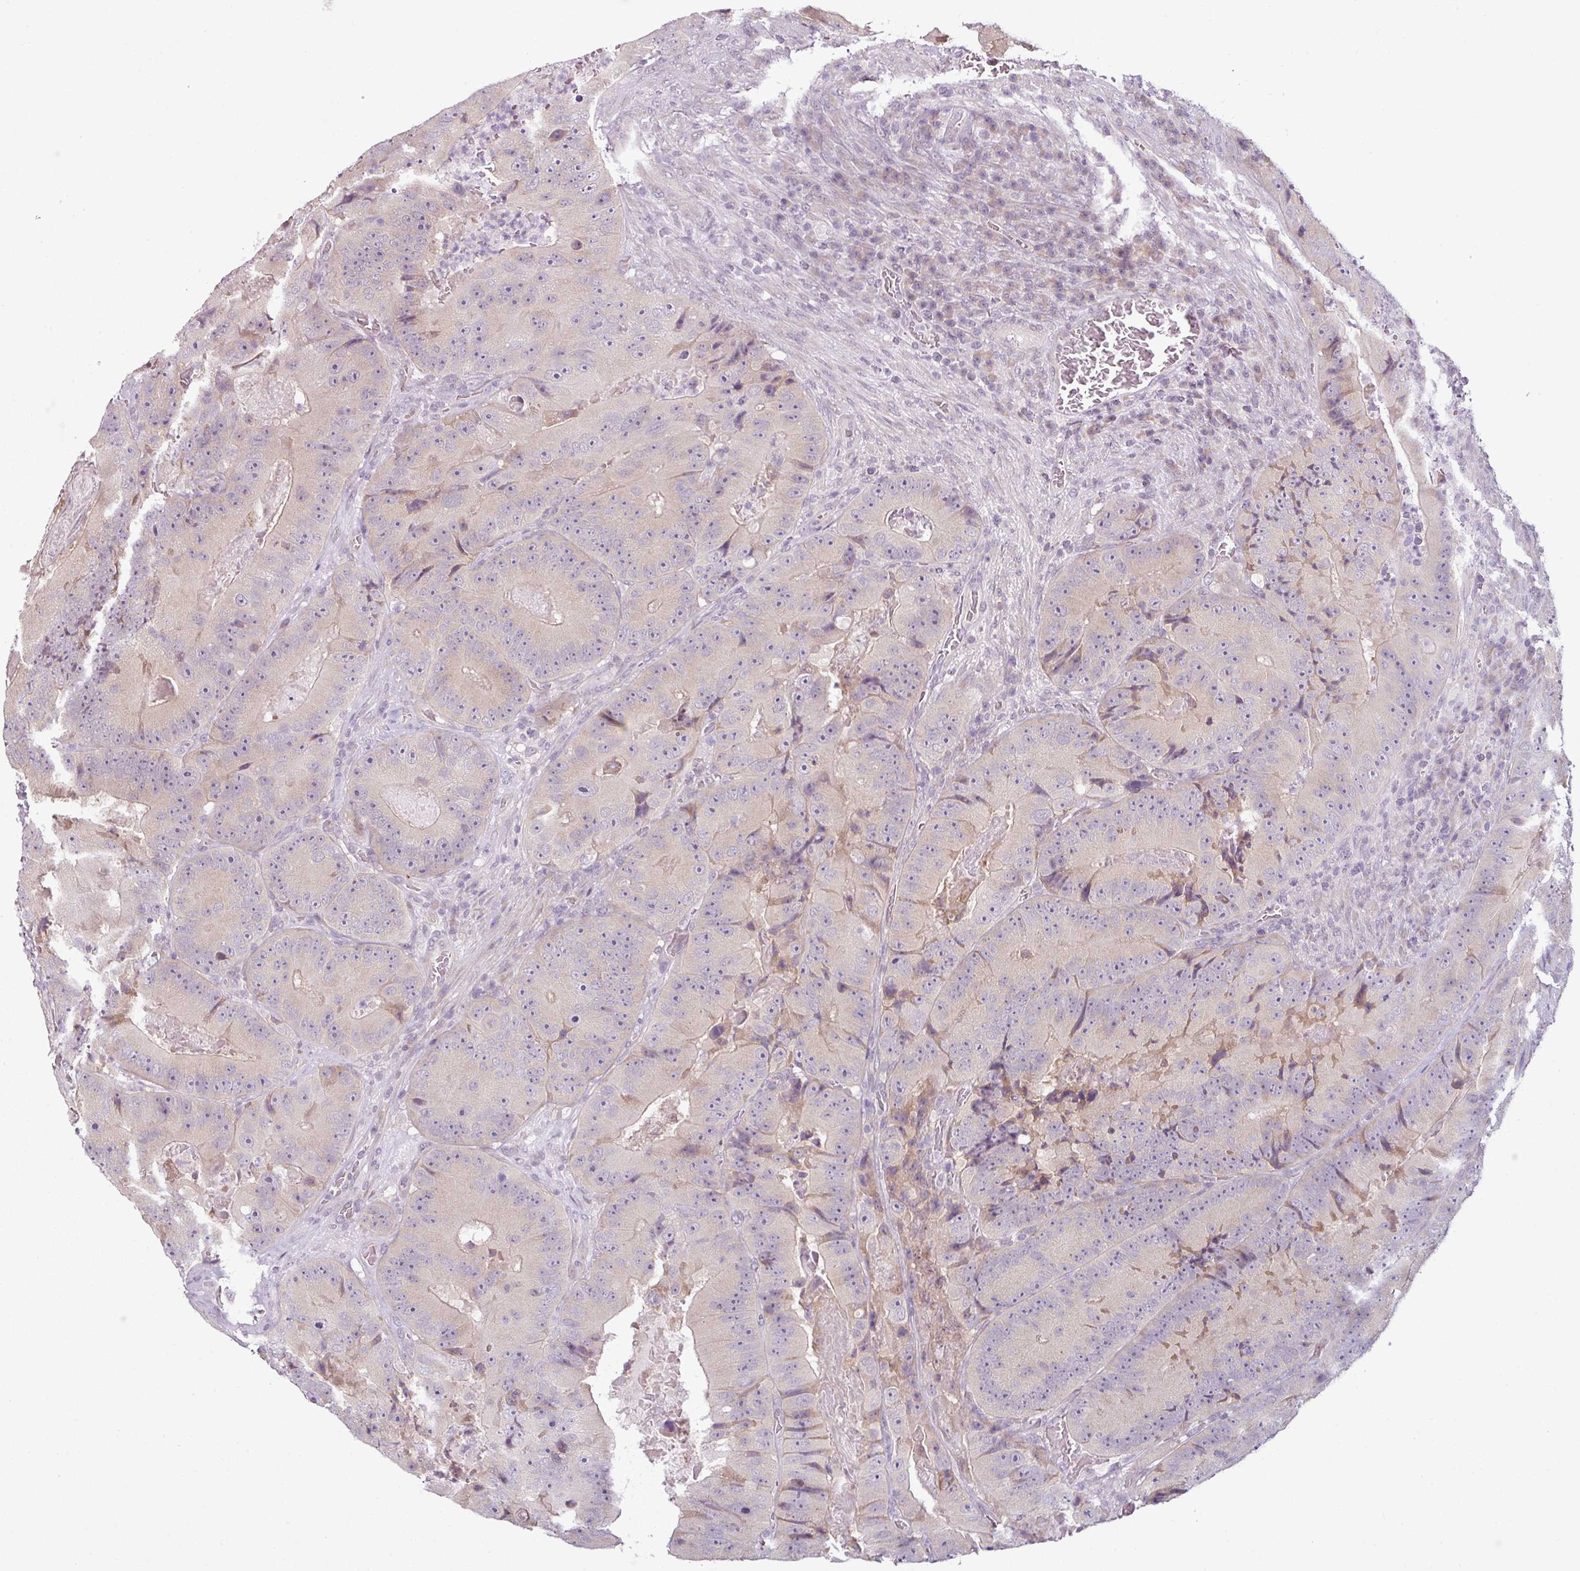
{"staining": {"intensity": "negative", "quantity": "none", "location": "none"}, "tissue": "colorectal cancer", "cell_type": "Tumor cells", "image_type": "cancer", "snomed": [{"axis": "morphology", "description": "Adenocarcinoma, NOS"}, {"axis": "topography", "description": "Colon"}], "caption": "The IHC photomicrograph has no significant staining in tumor cells of colorectal cancer (adenocarcinoma) tissue.", "gene": "OR52D1", "patient": {"sex": "female", "age": 86}}